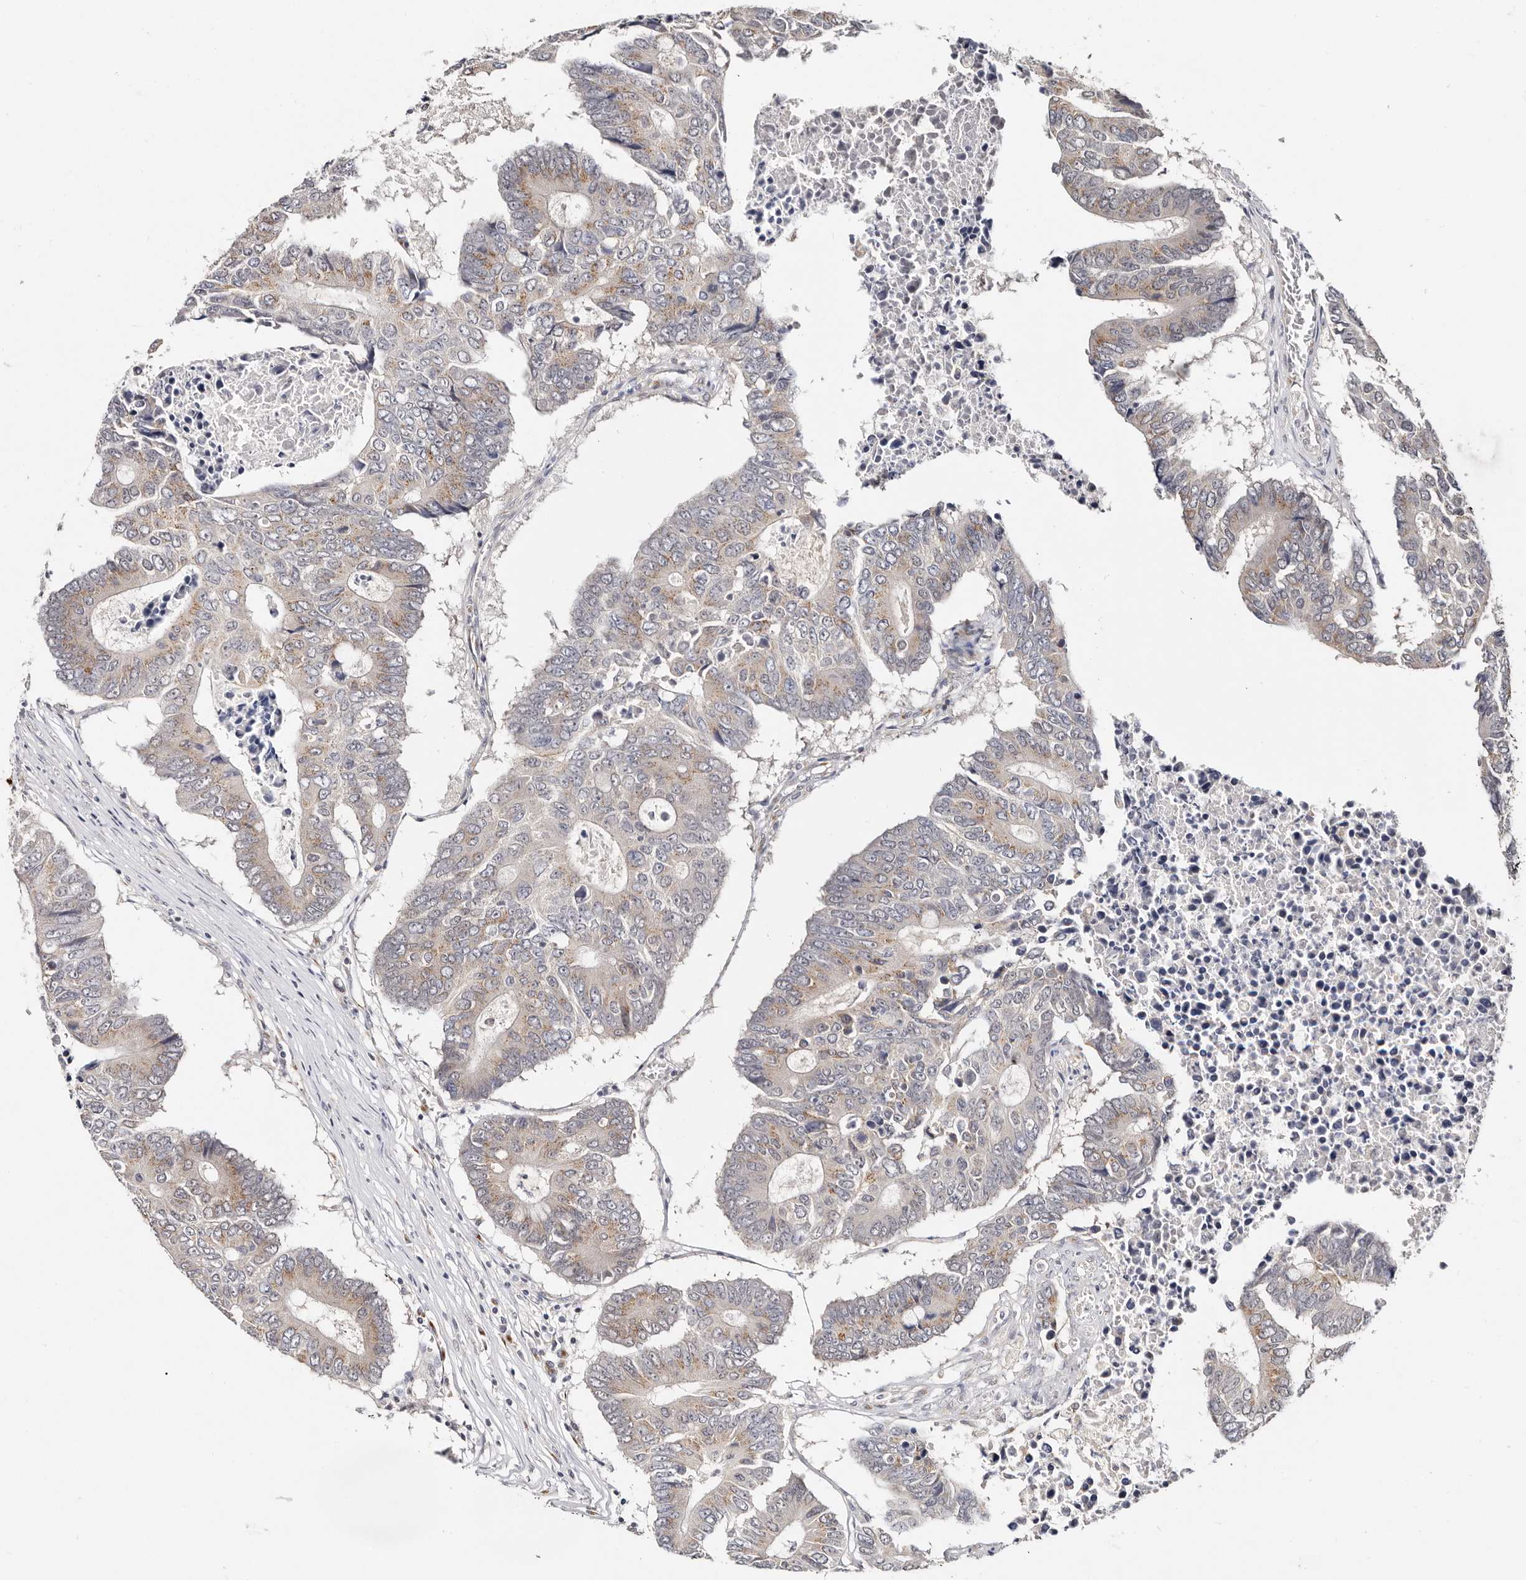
{"staining": {"intensity": "moderate", "quantity": "25%-75%", "location": "cytoplasmic/membranous"}, "tissue": "colorectal cancer", "cell_type": "Tumor cells", "image_type": "cancer", "snomed": [{"axis": "morphology", "description": "Adenocarcinoma, NOS"}, {"axis": "topography", "description": "Colon"}], "caption": "A histopathology image of adenocarcinoma (colorectal) stained for a protein displays moderate cytoplasmic/membranous brown staining in tumor cells. (brown staining indicates protein expression, while blue staining denotes nuclei).", "gene": "VIPAS39", "patient": {"sex": "male", "age": 87}}